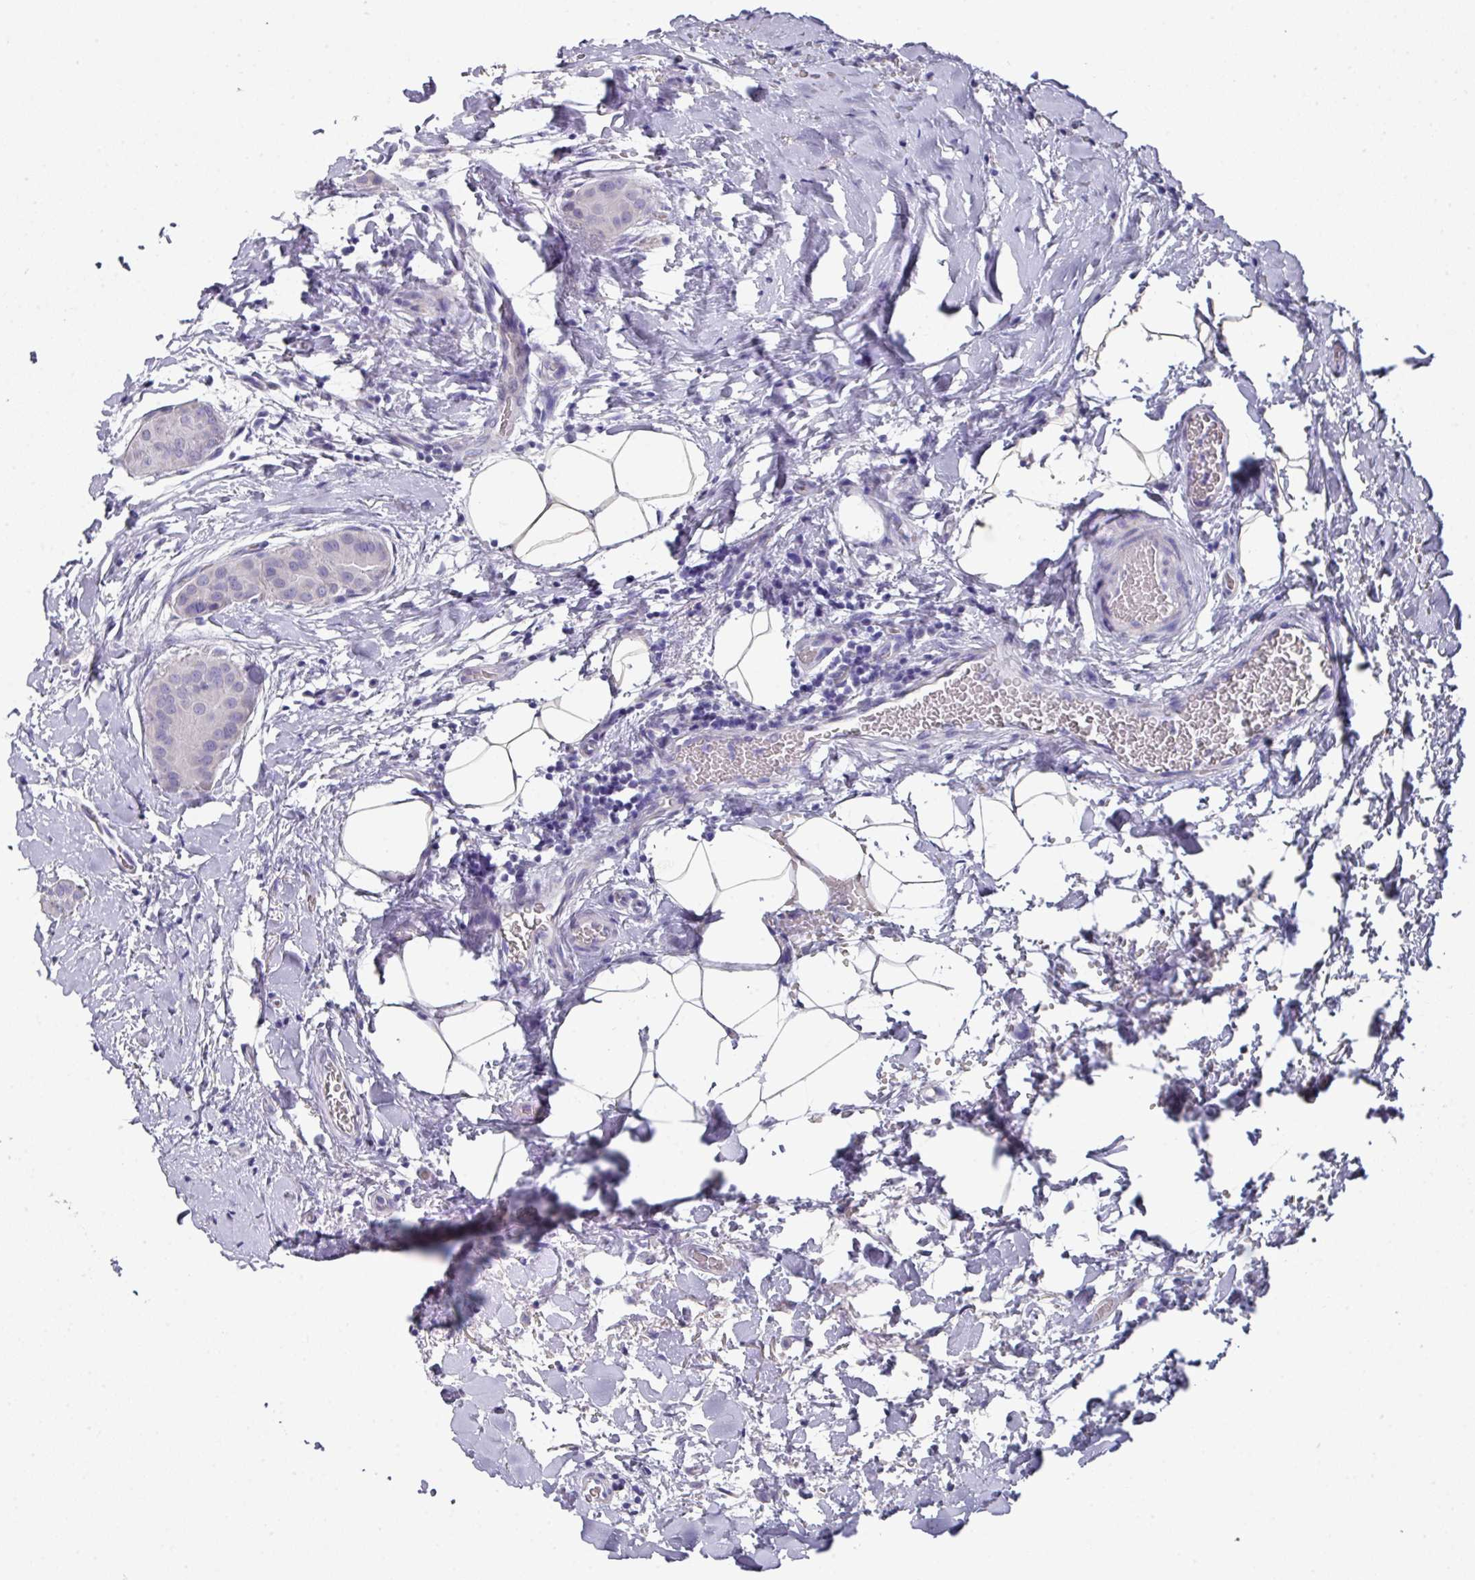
{"staining": {"intensity": "negative", "quantity": "none", "location": "none"}, "tissue": "thyroid cancer", "cell_type": "Tumor cells", "image_type": "cancer", "snomed": [{"axis": "morphology", "description": "Papillary adenocarcinoma, NOS"}, {"axis": "topography", "description": "Thyroid gland"}], "caption": "Human thyroid cancer stained for a protein using IHC reveals no staining in tumor cells.", "gene": "DAZL", "patient": {"sex": "male", "age": 33}}